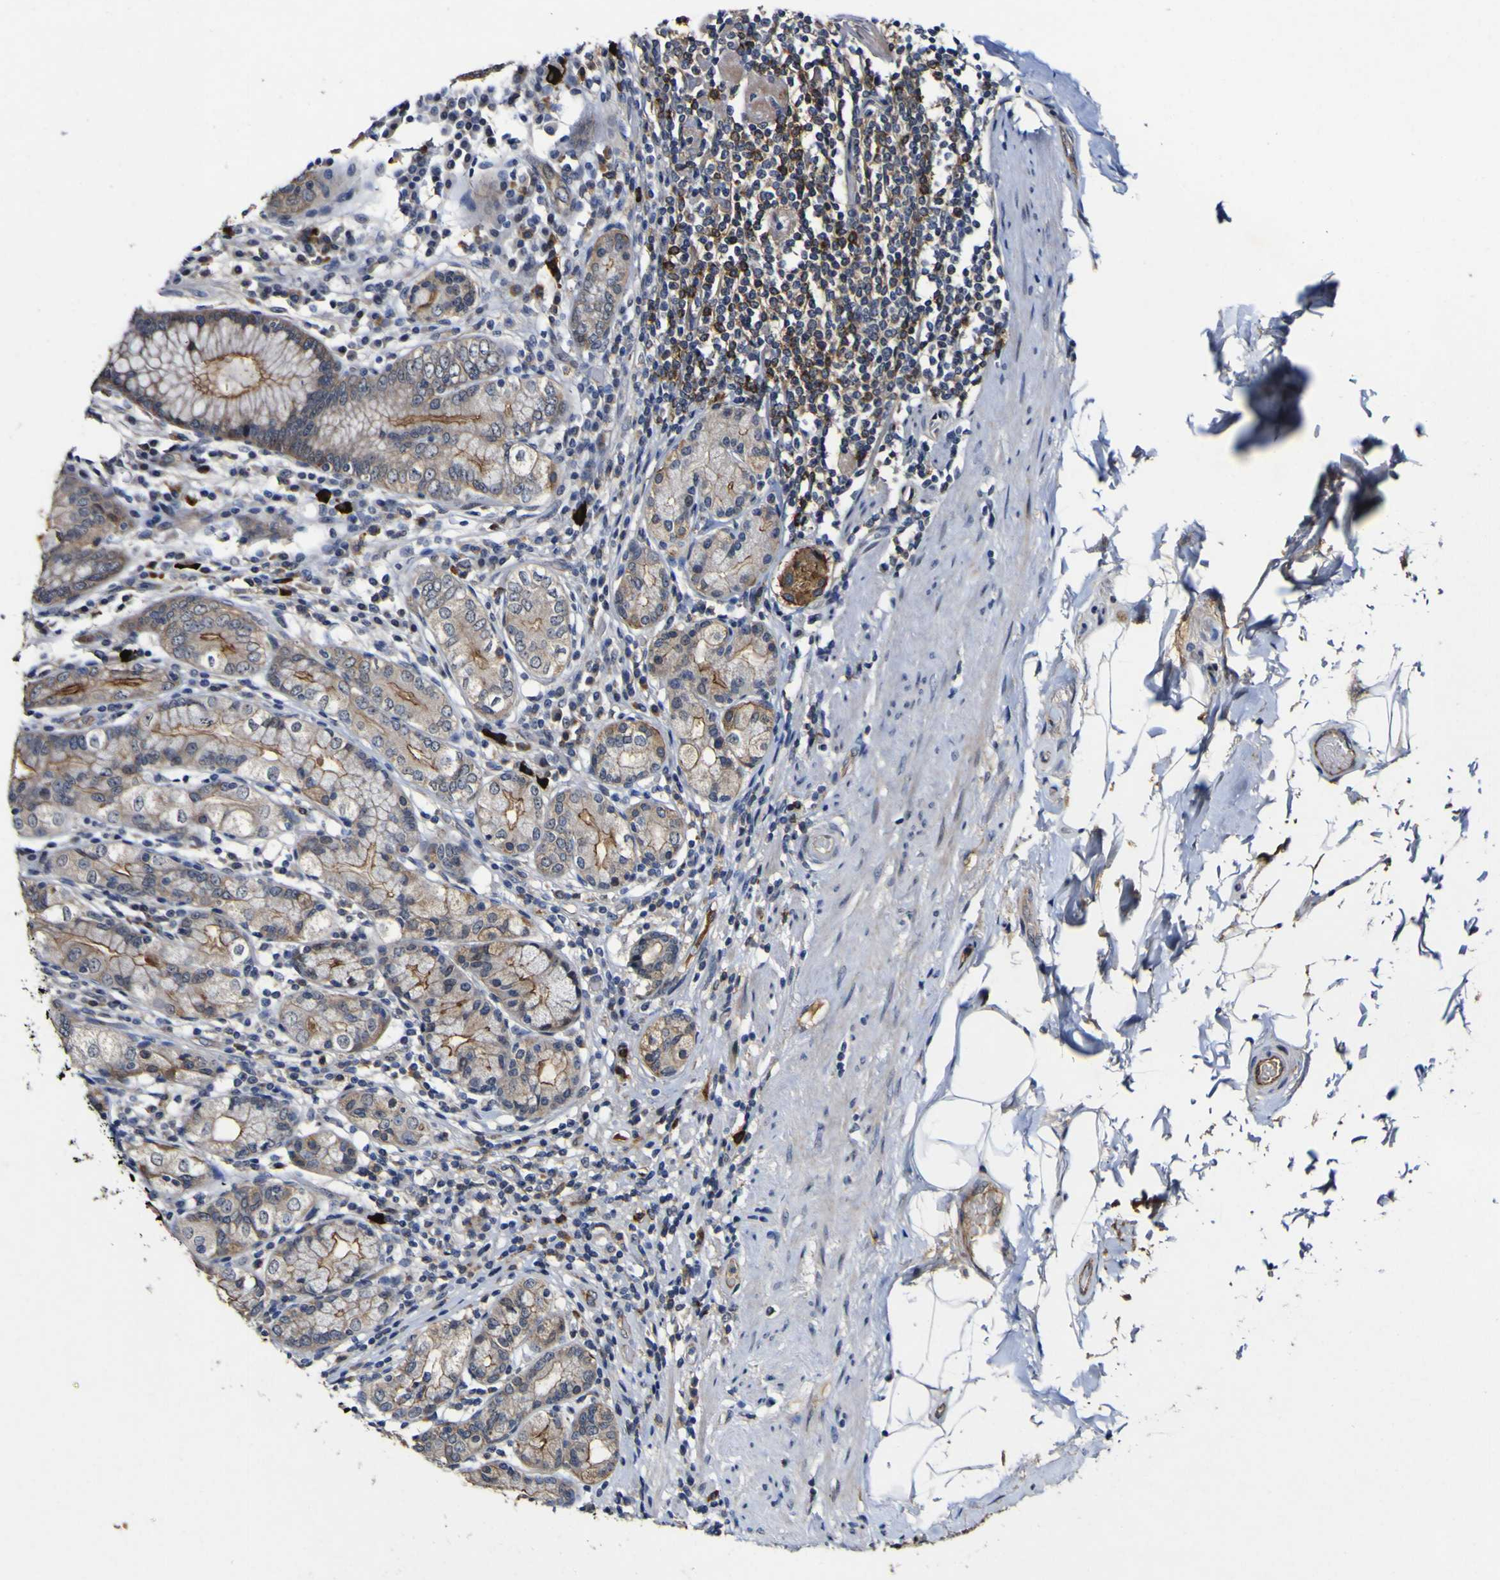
{"staining": {"intensity": "moderate", "quantity": ">75%", "location": "cytoplasmic/membranous"}, "tissue": "stomach", "cell_type": "Glandular cells", "image_type": "normal", "snomed": [{"axis": "morphology", "description": "Normal tissue, NOS"}, {"axis": "topography", "description": "Stomach, lower"}], "caption": "A brown stain highlights moderate cytoplasmic/membranous expression of a protein in glandular cells of unremarkable human stomach.", "gene": "CCL2", "patient": {"sex": "female", "age": 76}}